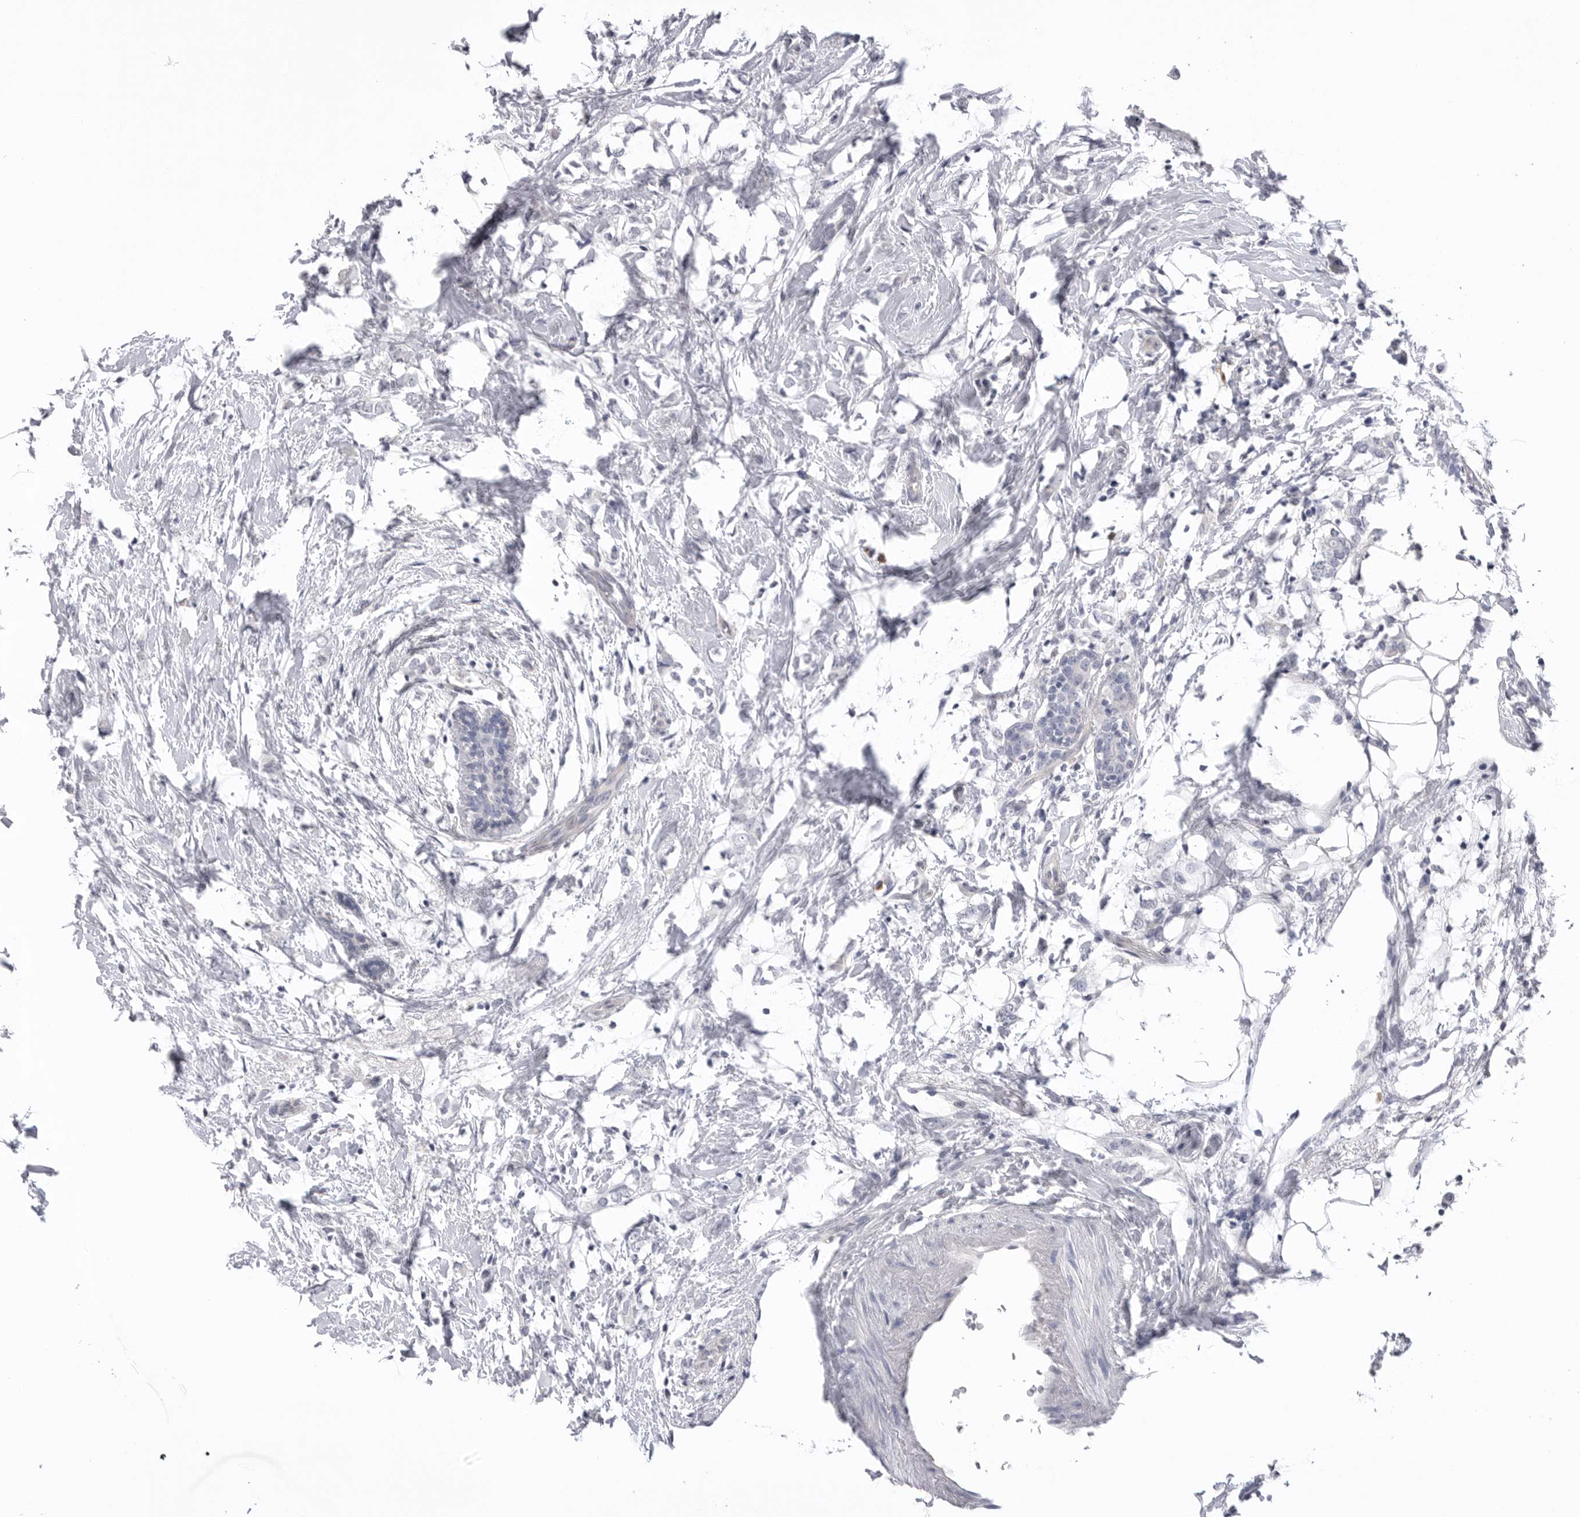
{"staining": {"intensity": "negative", "quantity": "none", "location": "none"}, "tissue": "breast cancer", "cell_type": "Tumor cells", "image_type": "cancer", "snomed": [{"axis": "morphology", "description": "Normal tissue, NOS"}, {"axis": "morphology", "description": "Lobular carcinoma"}, {"axis": "topography", "description": "Breast"}], "caption": "A histopathology image of breast lobular carcinoma stained for a protein shows no brown staining in tumor cells.", "gene": "DLGAP3", "patient": {"sex": "female", "age": 47}}